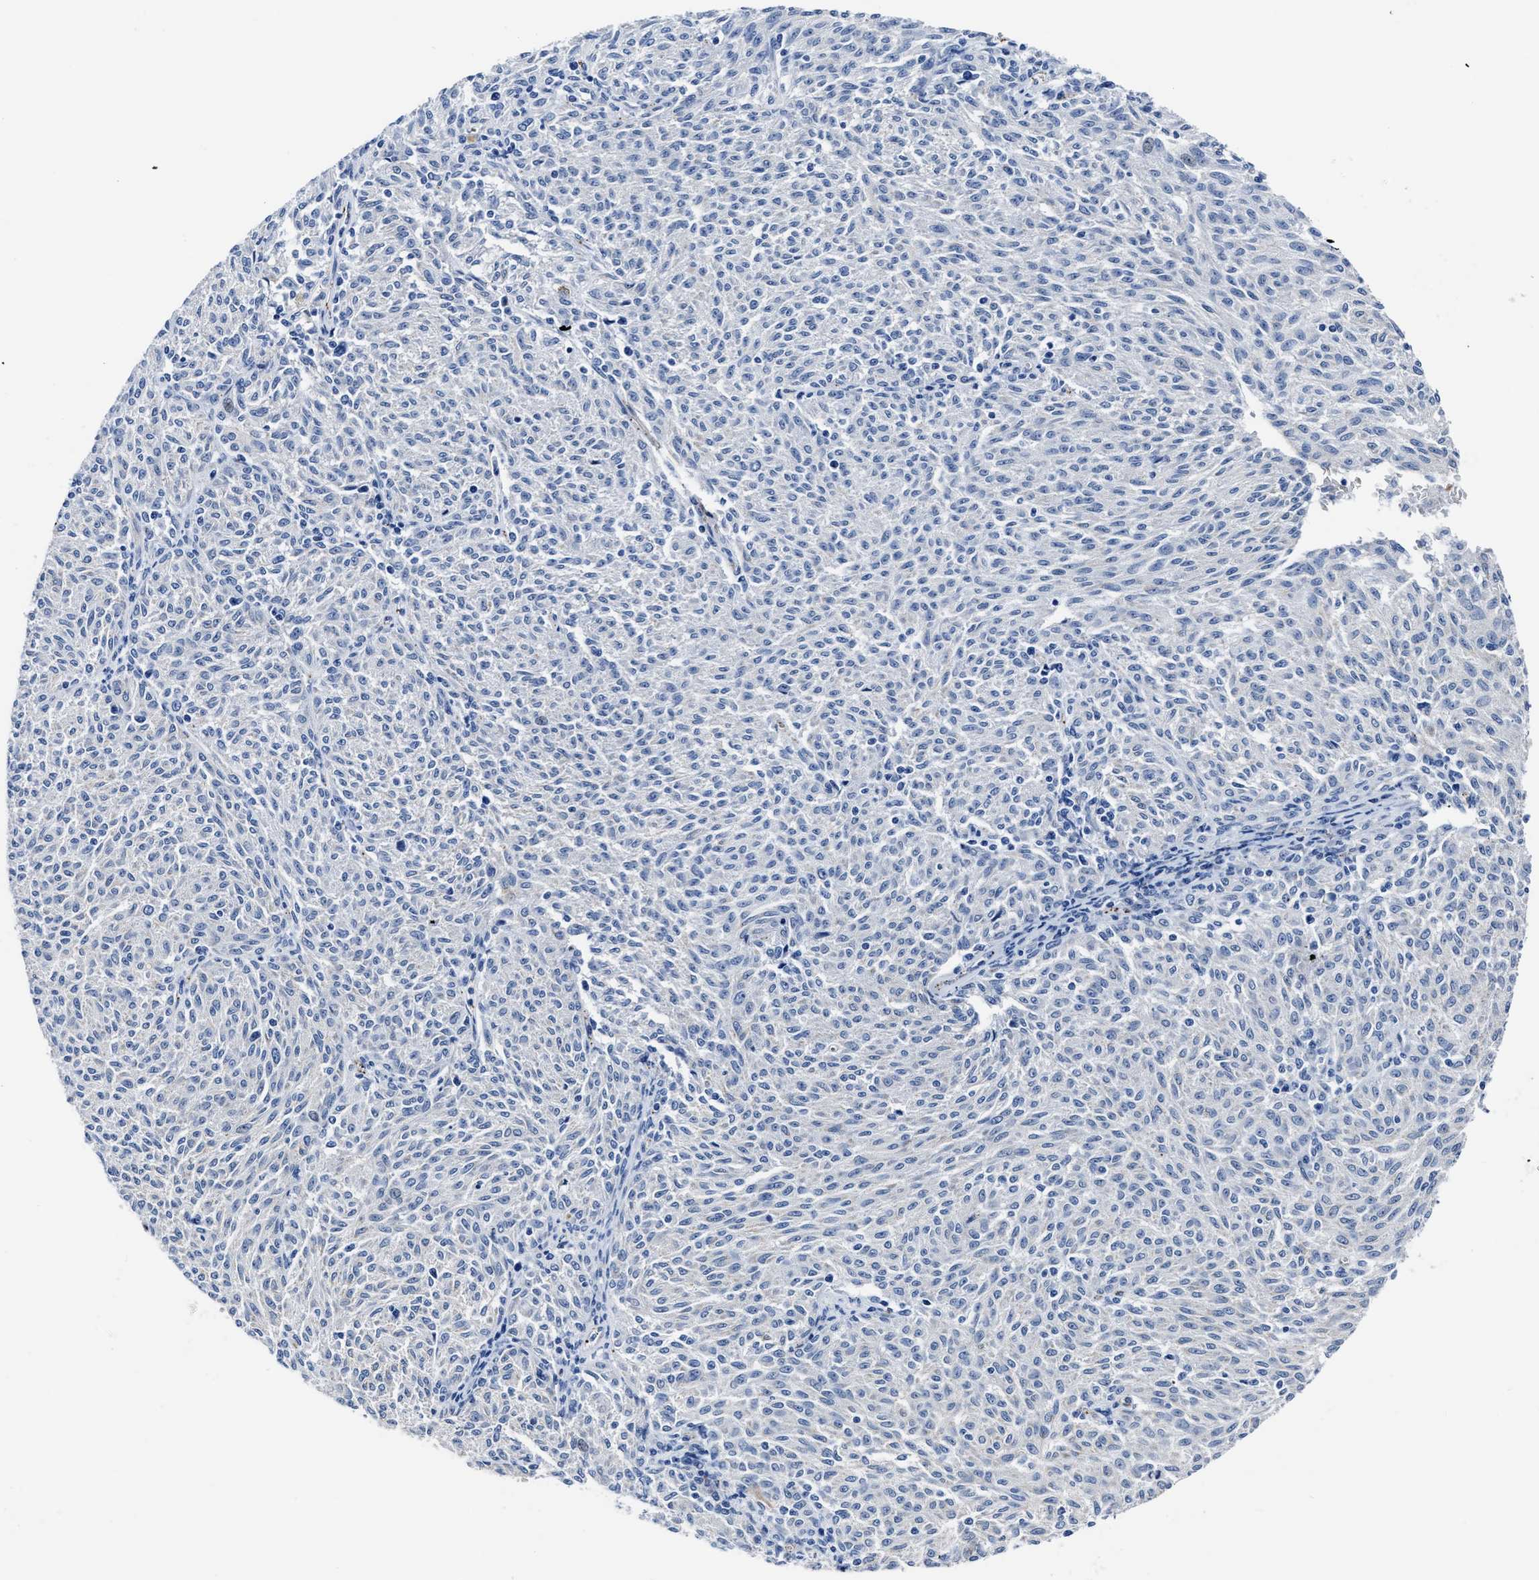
{"staining": {"intensity": "negative", "quantity": "none", "location": "none"}, "tissue": "melanoma", "cell_type": "Tumor cells", "image_type": "cancer", "snomed": [{"axis": "morphology", "description": "Malignant melanoma, NOS"}, {"axis": "topography", "description": "Skin"}], "caption": "Immunohistochemistry (IHC) of melanoma demonstrates no staining in tumor cells.", "gene": "KCNMB3", "patient": {"sex": "female", "age": 72}}